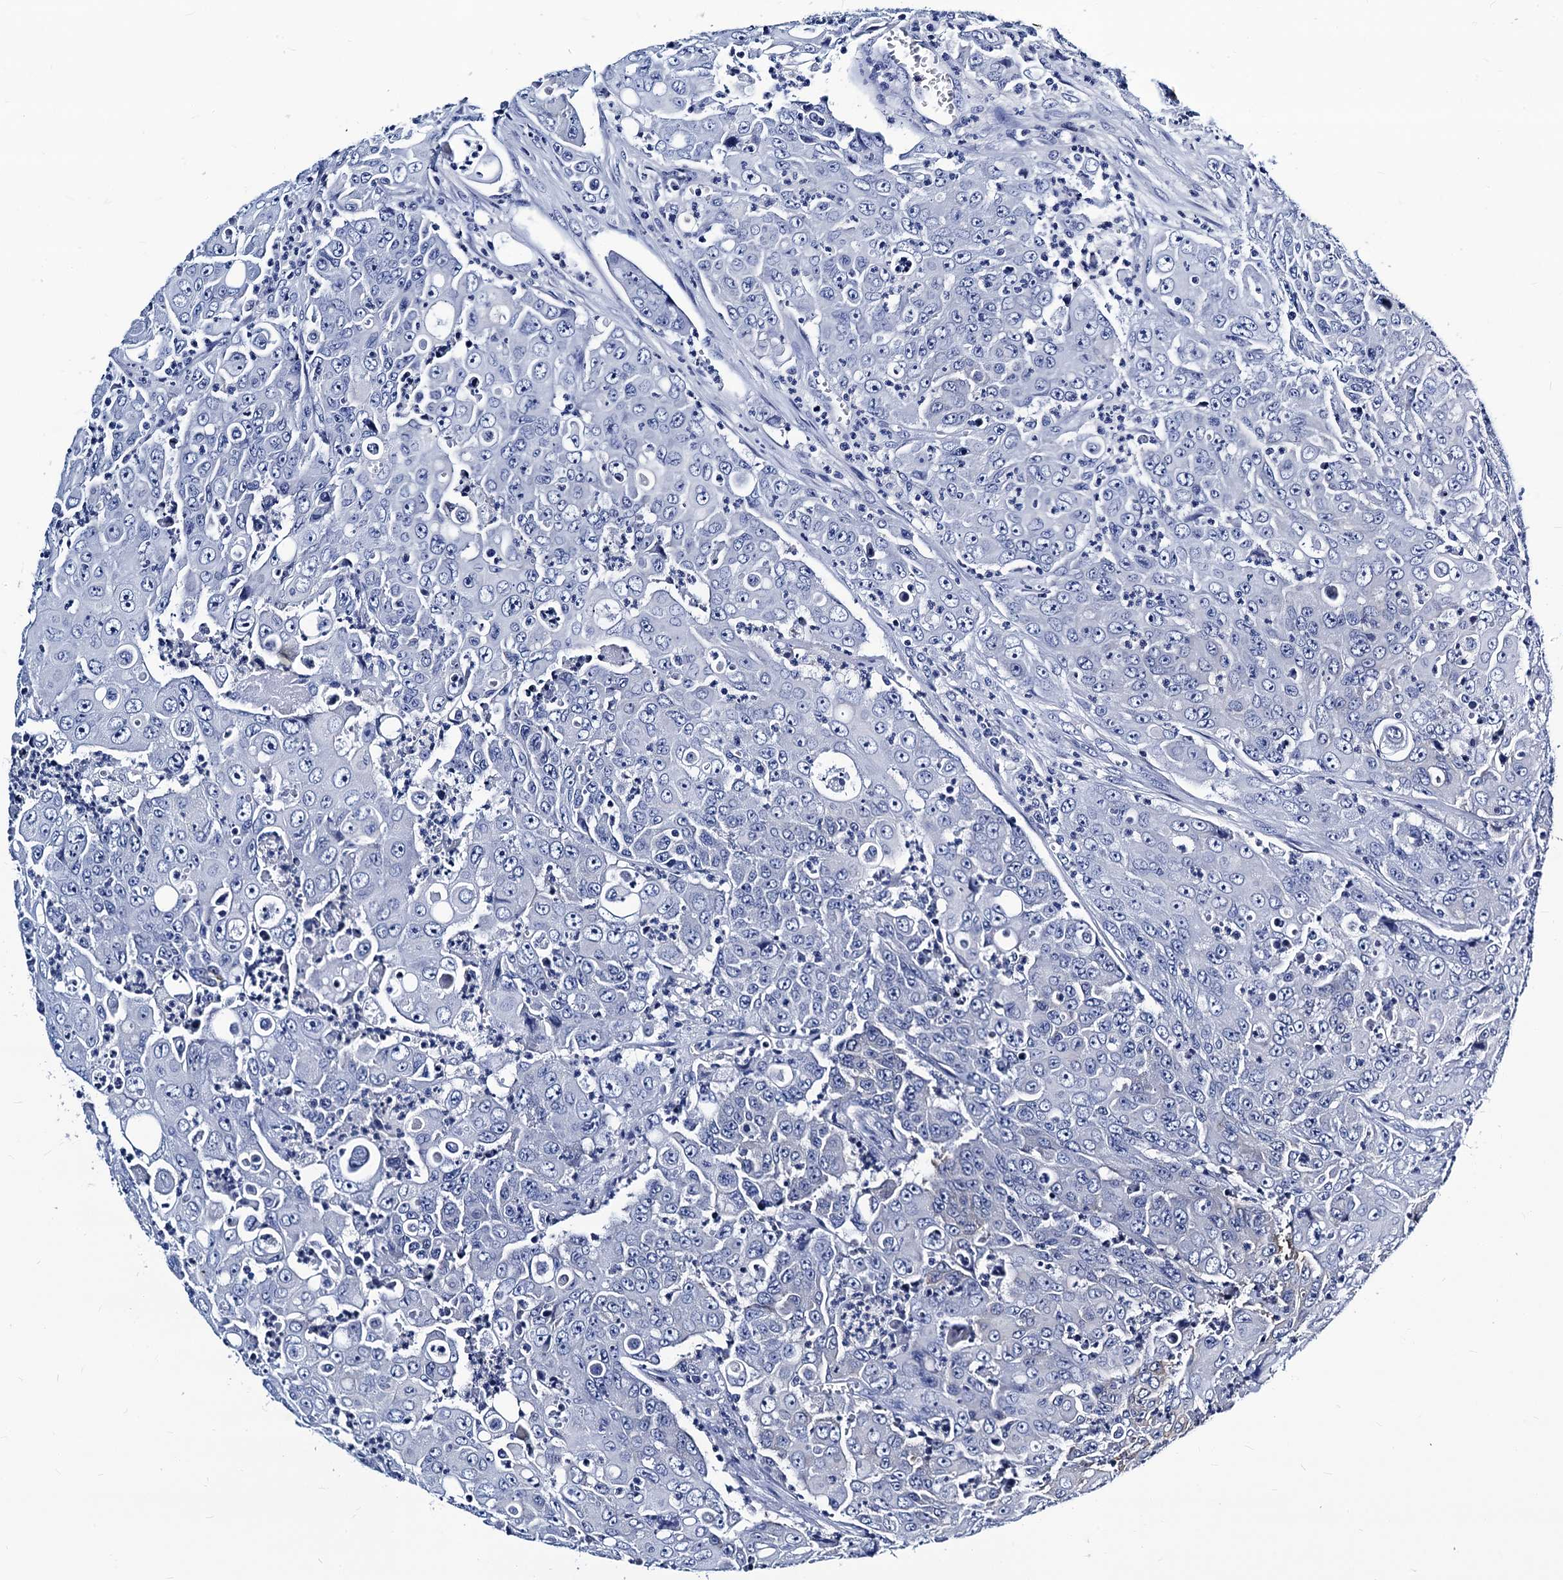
{"staining": {"intensity": "negative", "quantity": "none", "location": "none"}, "tissue": "colorectal cancer", "cell_type": "Tumor cells", "image_type": "cancer", "snomed": [{"axis": "morphology", "description": "Adenocarcinoma, NOS"}, {"axis": "topography", "description": "Colon"}], "caption": "High magnification brightfield microscopy of colorectal cancer (adenocarcinoma) stained with DAB (3,3'-diaminobenzidine) (brown) and counterstained with hematoxylin (blue): tumor cells show no significant positivity.", "gene": "LRRC30", "patient": {"sex": "male", "age": 51}}